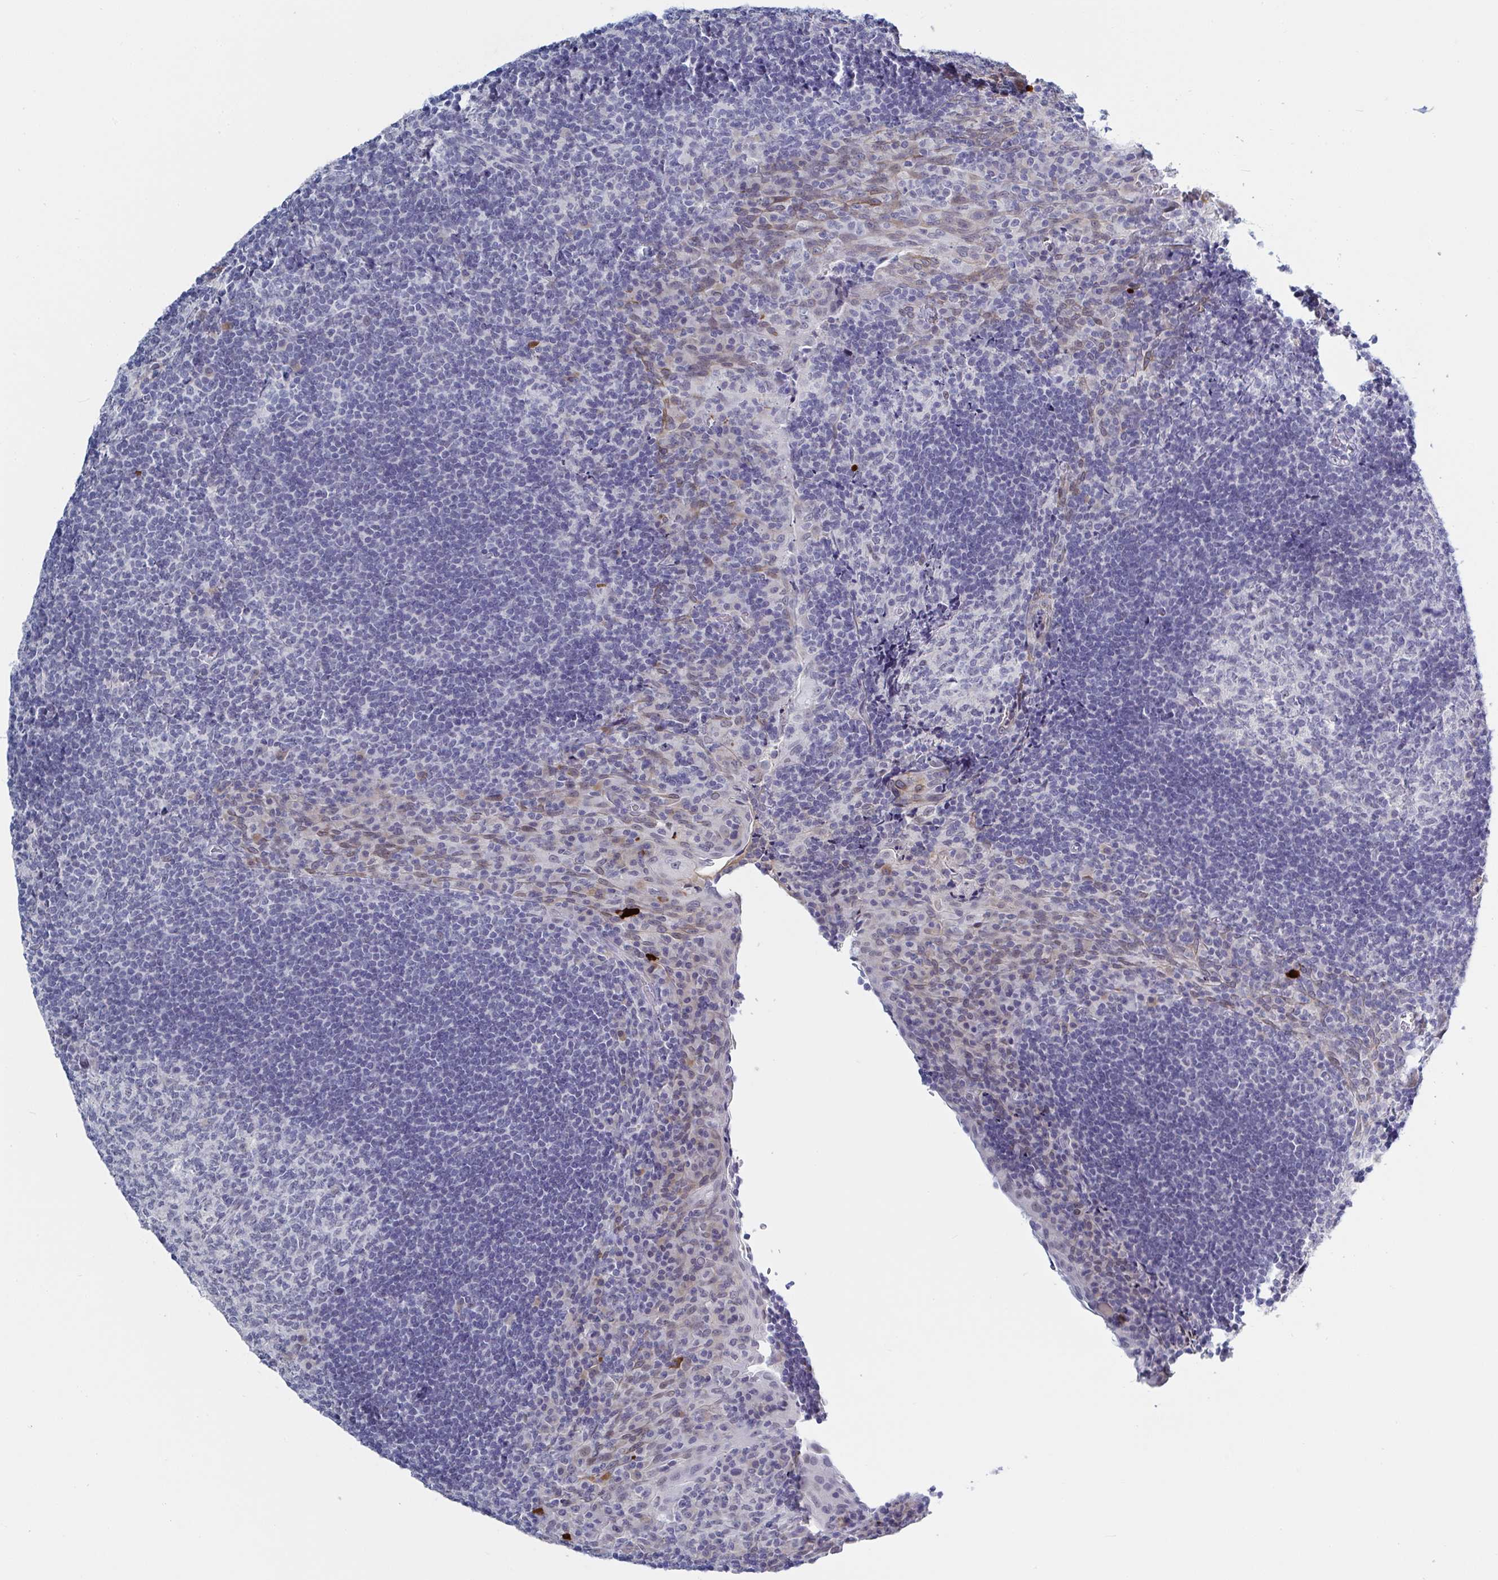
{"staining": {"intensity": "negative", "quantity": "none", "location": "none"}, "tissue": "tonsil", "cell_type": "Germinal center cells", "image_type": "normal", "snomed": [{"axis": "morphology", "description": "Normal tissue, NOS"}, {"axis": "topography", "description": "Tonsil"}], "caption": "Immunohistochemistry micrograph of benign tonsil: tonsil stained with DAB reveals no significant protein positivity in germinal center cells.", "gene": "KDM4D", "patient": {"sex": "male", "age": 17}}